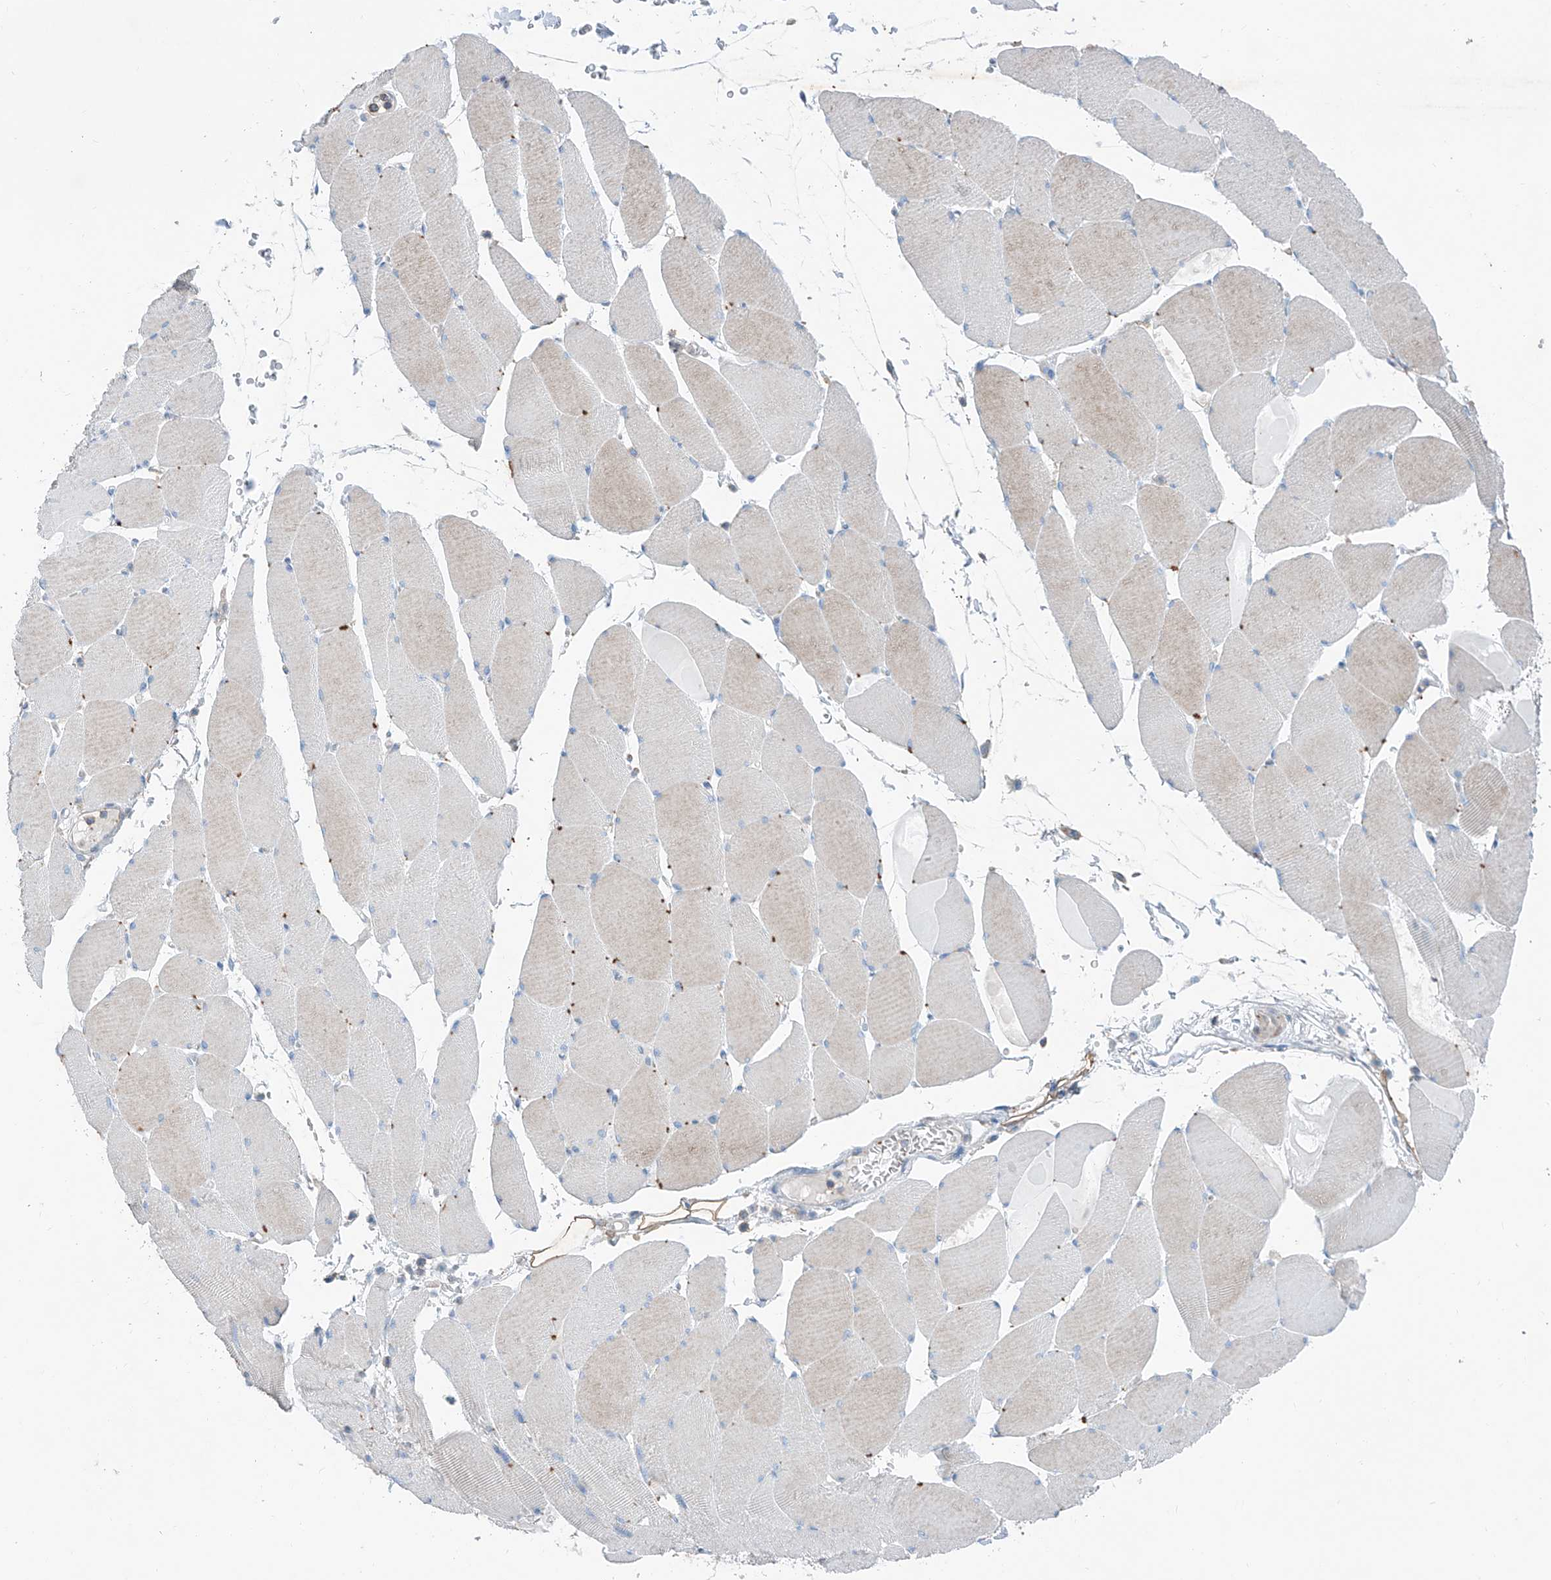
{"staining": {"intensity": "weak", "quantity": "25%-75%", "location": "cytoplasmic/membranous"}, "tissue": "skeletal muscle", "cell_type": "Myocytes", "image_type": "normal", "snomed": [{"axis": "morphology", "description": "Normal tissue, NOS"}, {"axis": "topography", "description": "Skeletal muscle"}, {"axis": "topography", "description": "Head-Neck"}], "caption": "A brown stain shows weak cytoplasmic/membranous expression of a protein in myocytes of benign skeletal muscle. (IHC, brightfield microscopy, high magnification).", "gene": "ANKRD34A", "patient": {"sex": "male", "age": 66}}